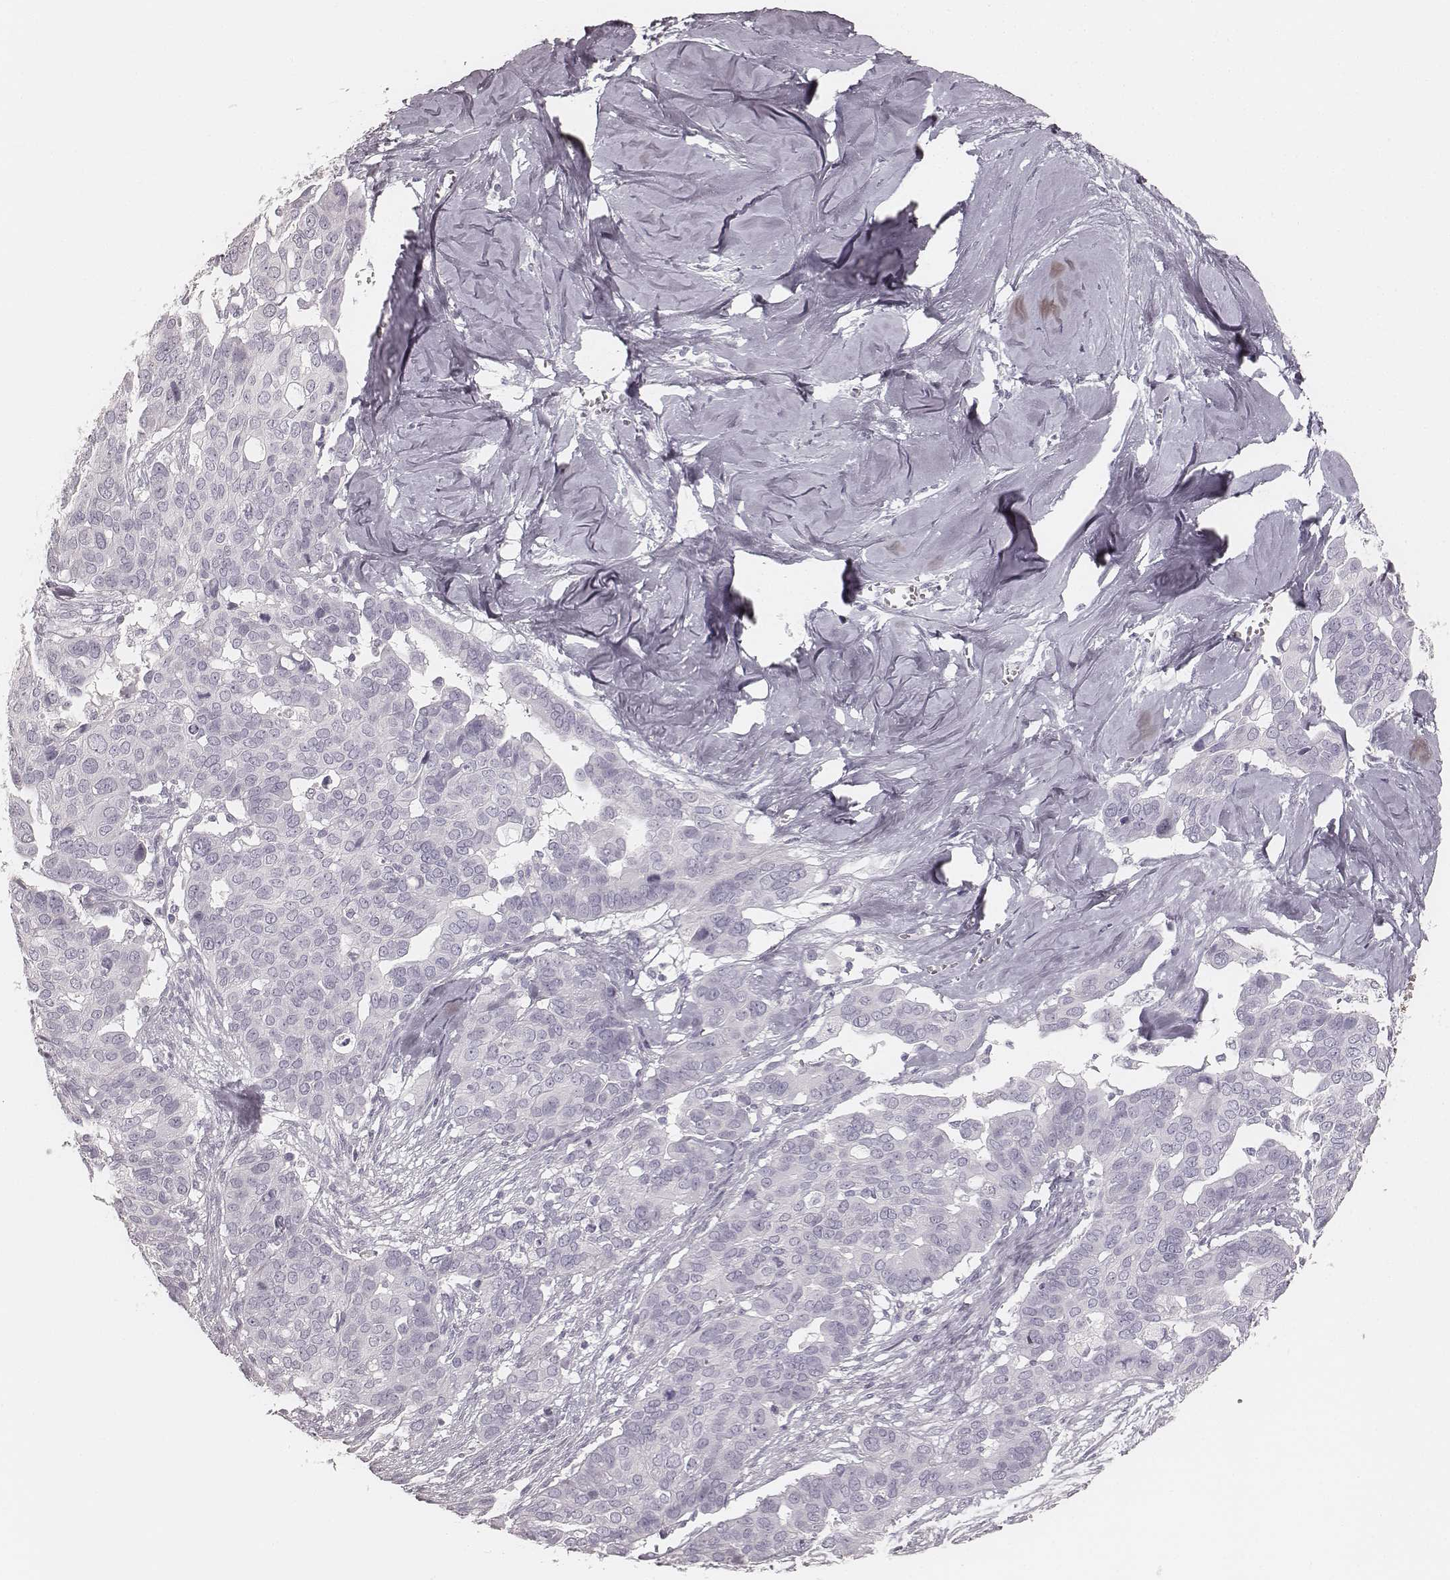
{"staining": {"intensity": "negative", "quantity": "none", "location": "none"}, "tissue": "ovarian cancer", "cell_type": "Tumor cells", "image_type": "cancer", "snomed": [{"axis": "morphology", "description": "Carcinoma, endometroid"}, {"axis": "topography", "description": "Ovary"}], "caption": "This is a micrograph of immunohistochemistry staining of ovarian cancer (endometroid carcinoma), which shows no expression in tumor cells.", "gene": "KRT72", "patient": {"sex": "female", "age": 78}}